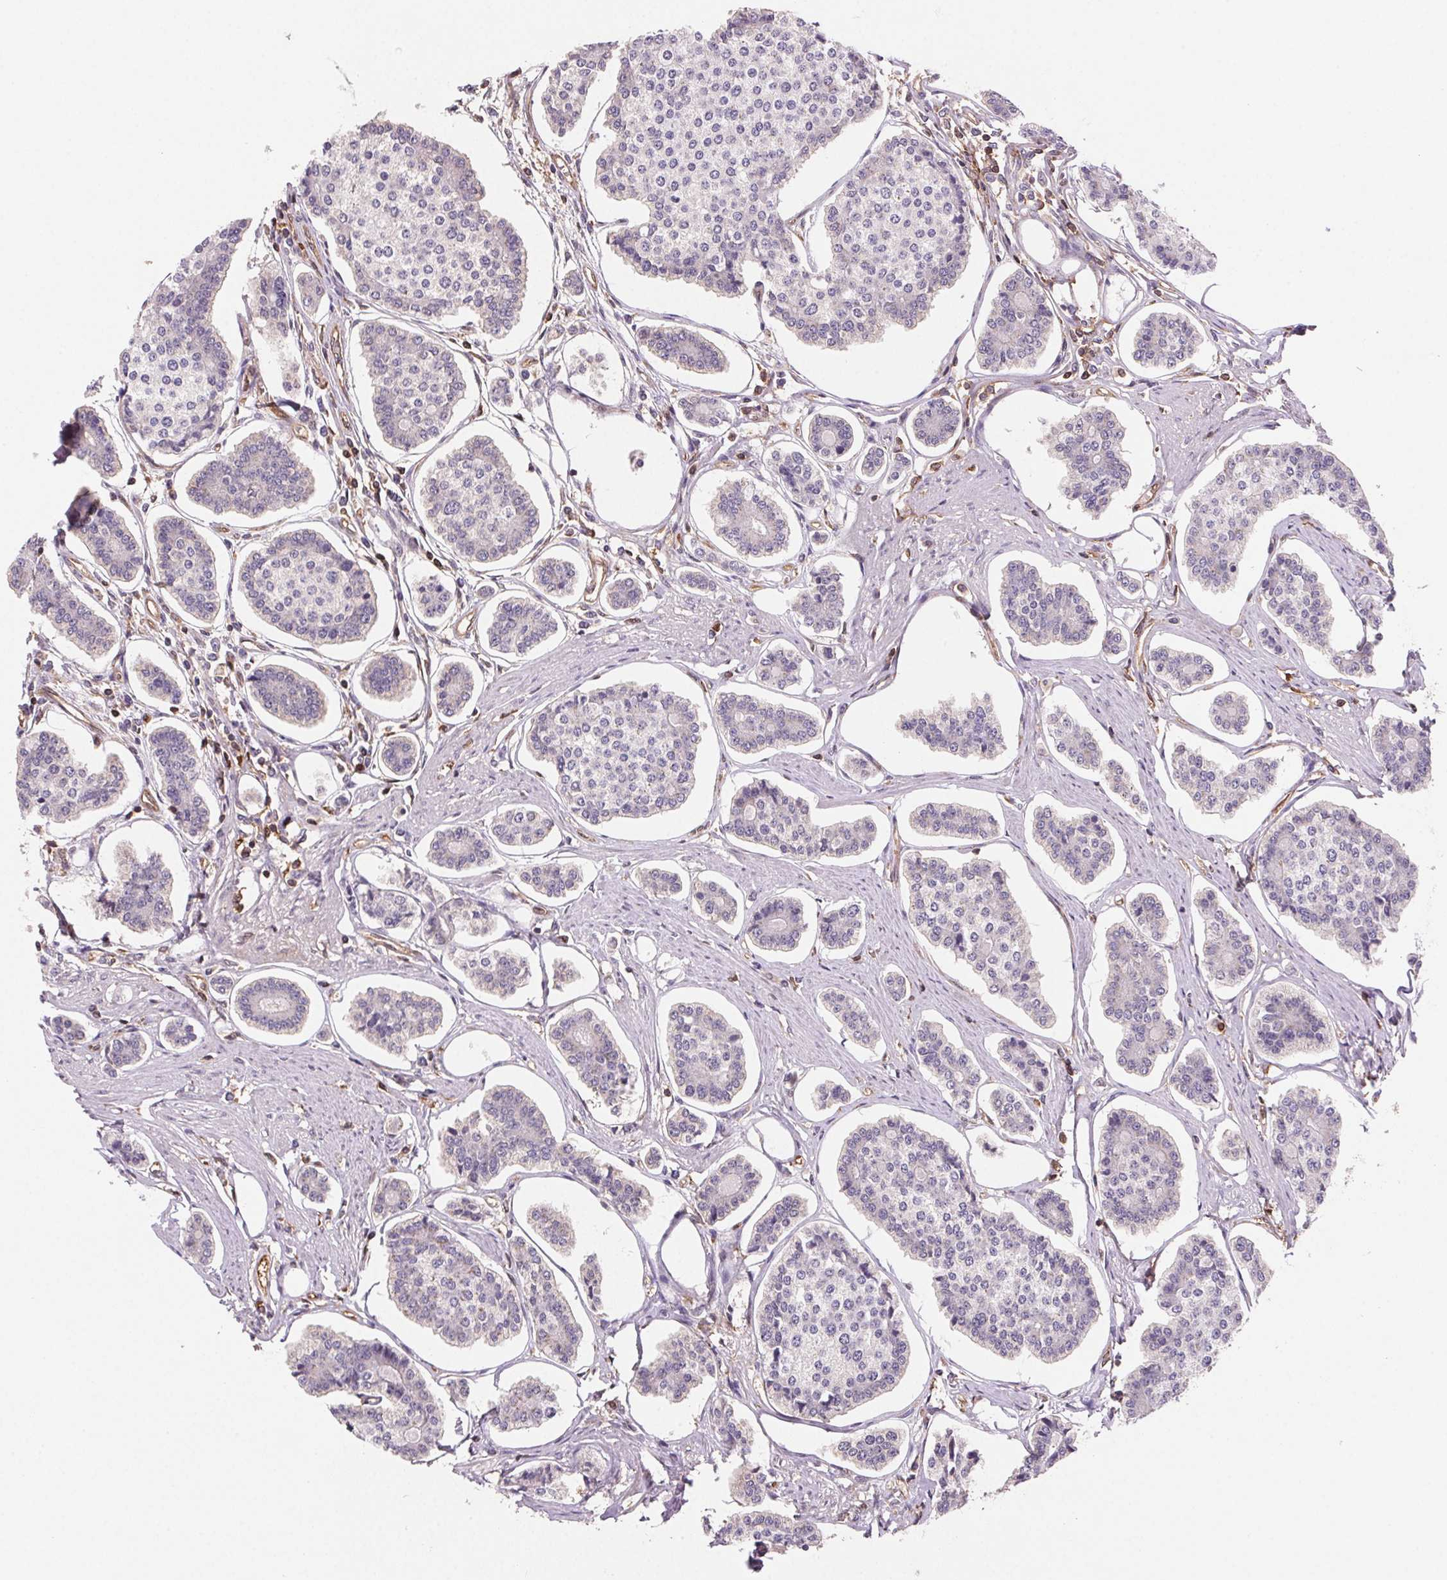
{"staining": {"intensity": "negative", "quantity": "none", "location": "none"}, "tissue": "carcinoid", "cell_type": "Tumor cells", "image_type": "cancer", "snomed": [{"axis": "morphology", "description": "Carcinoid, malignant, NOS"}, {"axis": "topography", "description": "Small intestine"}], "caption": "A micrograph of malignant carcinoid stained for a protein shows no brown staining in tumor cells.", "gene": "GBP1", "patient": {"sex": "female", "age": 65}}